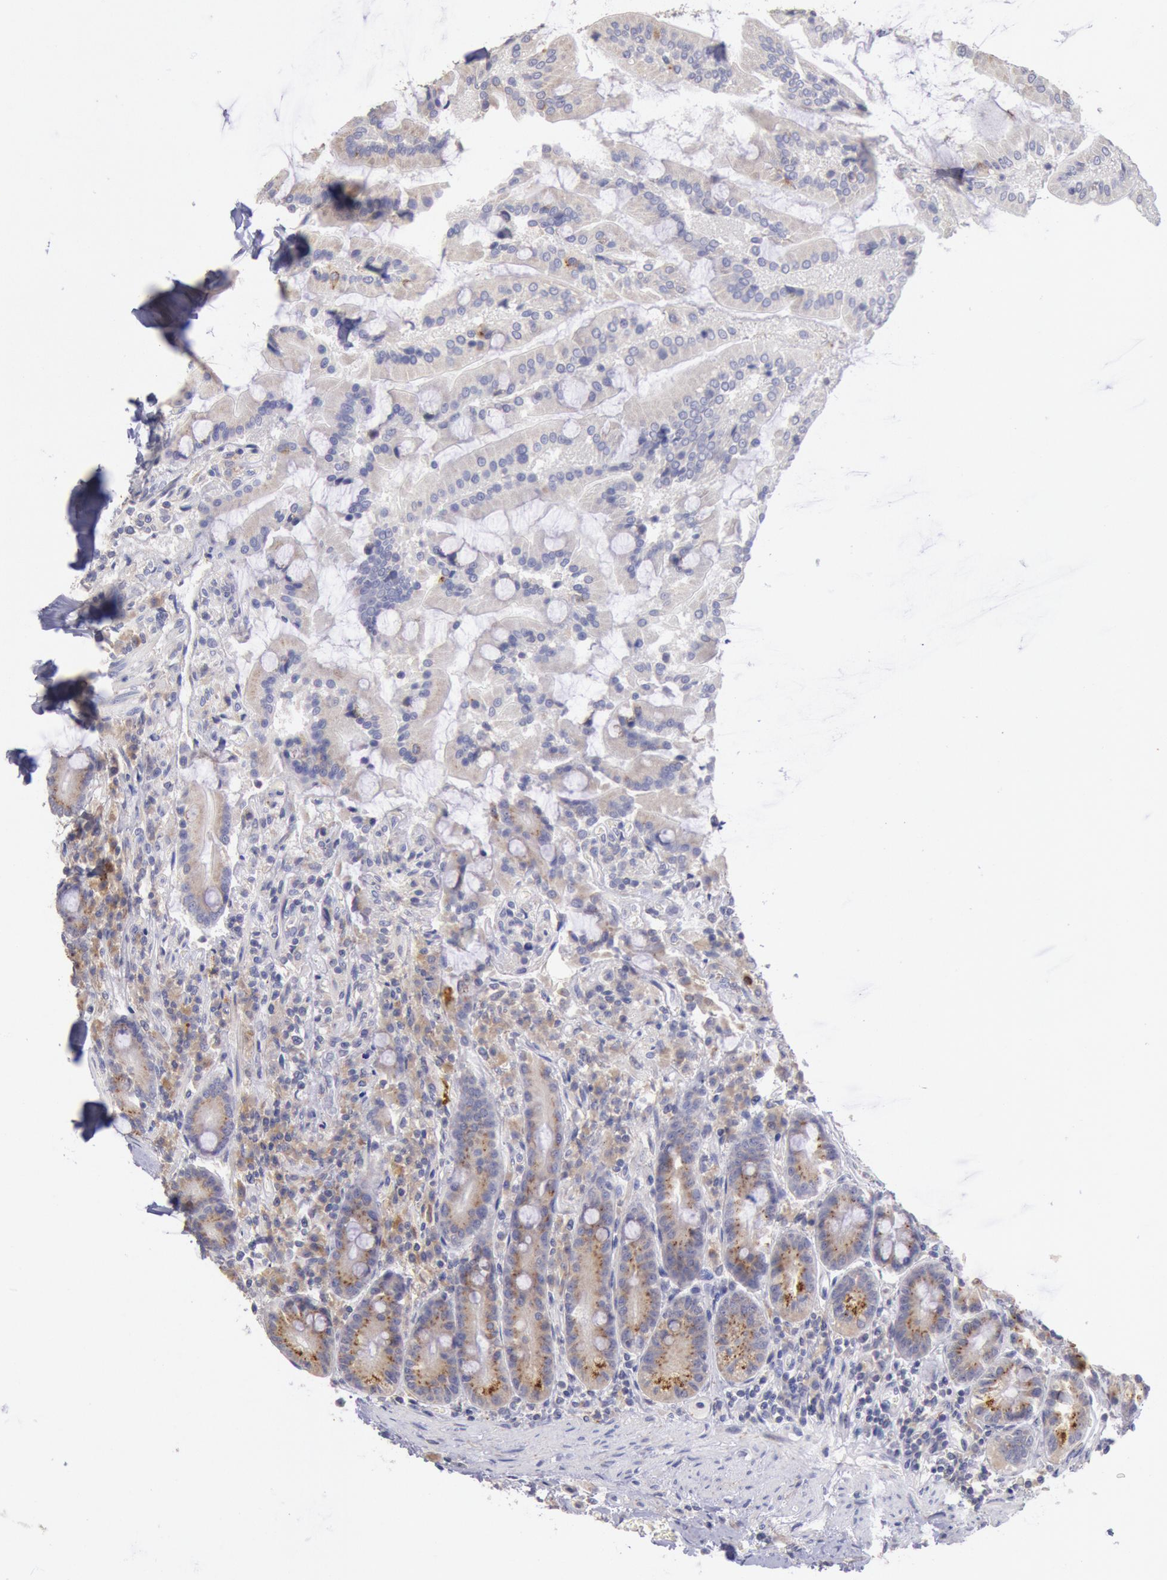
{"staining": {"intensity": "weak", "quantity": ">75%", "location": "cytoplasmic/membranous"}, "tissue": "duodenum", "cell_type": "Glandular cells", "image_type": "normal", "snomed": [{"axis": "morphology", "description": "Normal tissue, NOS"}, {"axis": "topography", "description": "Duodenum"}], "caption": "Immunohistochemical staining of unremarkable duodenum reveals weak cytoplasmic/membranous protein expression in about >75% of glandular cells. (DAB = brown stain, brightfield microscopy at high magnification).", "gene": "GAL3ST1", "patient": {"sex": "female", "age": 64}}